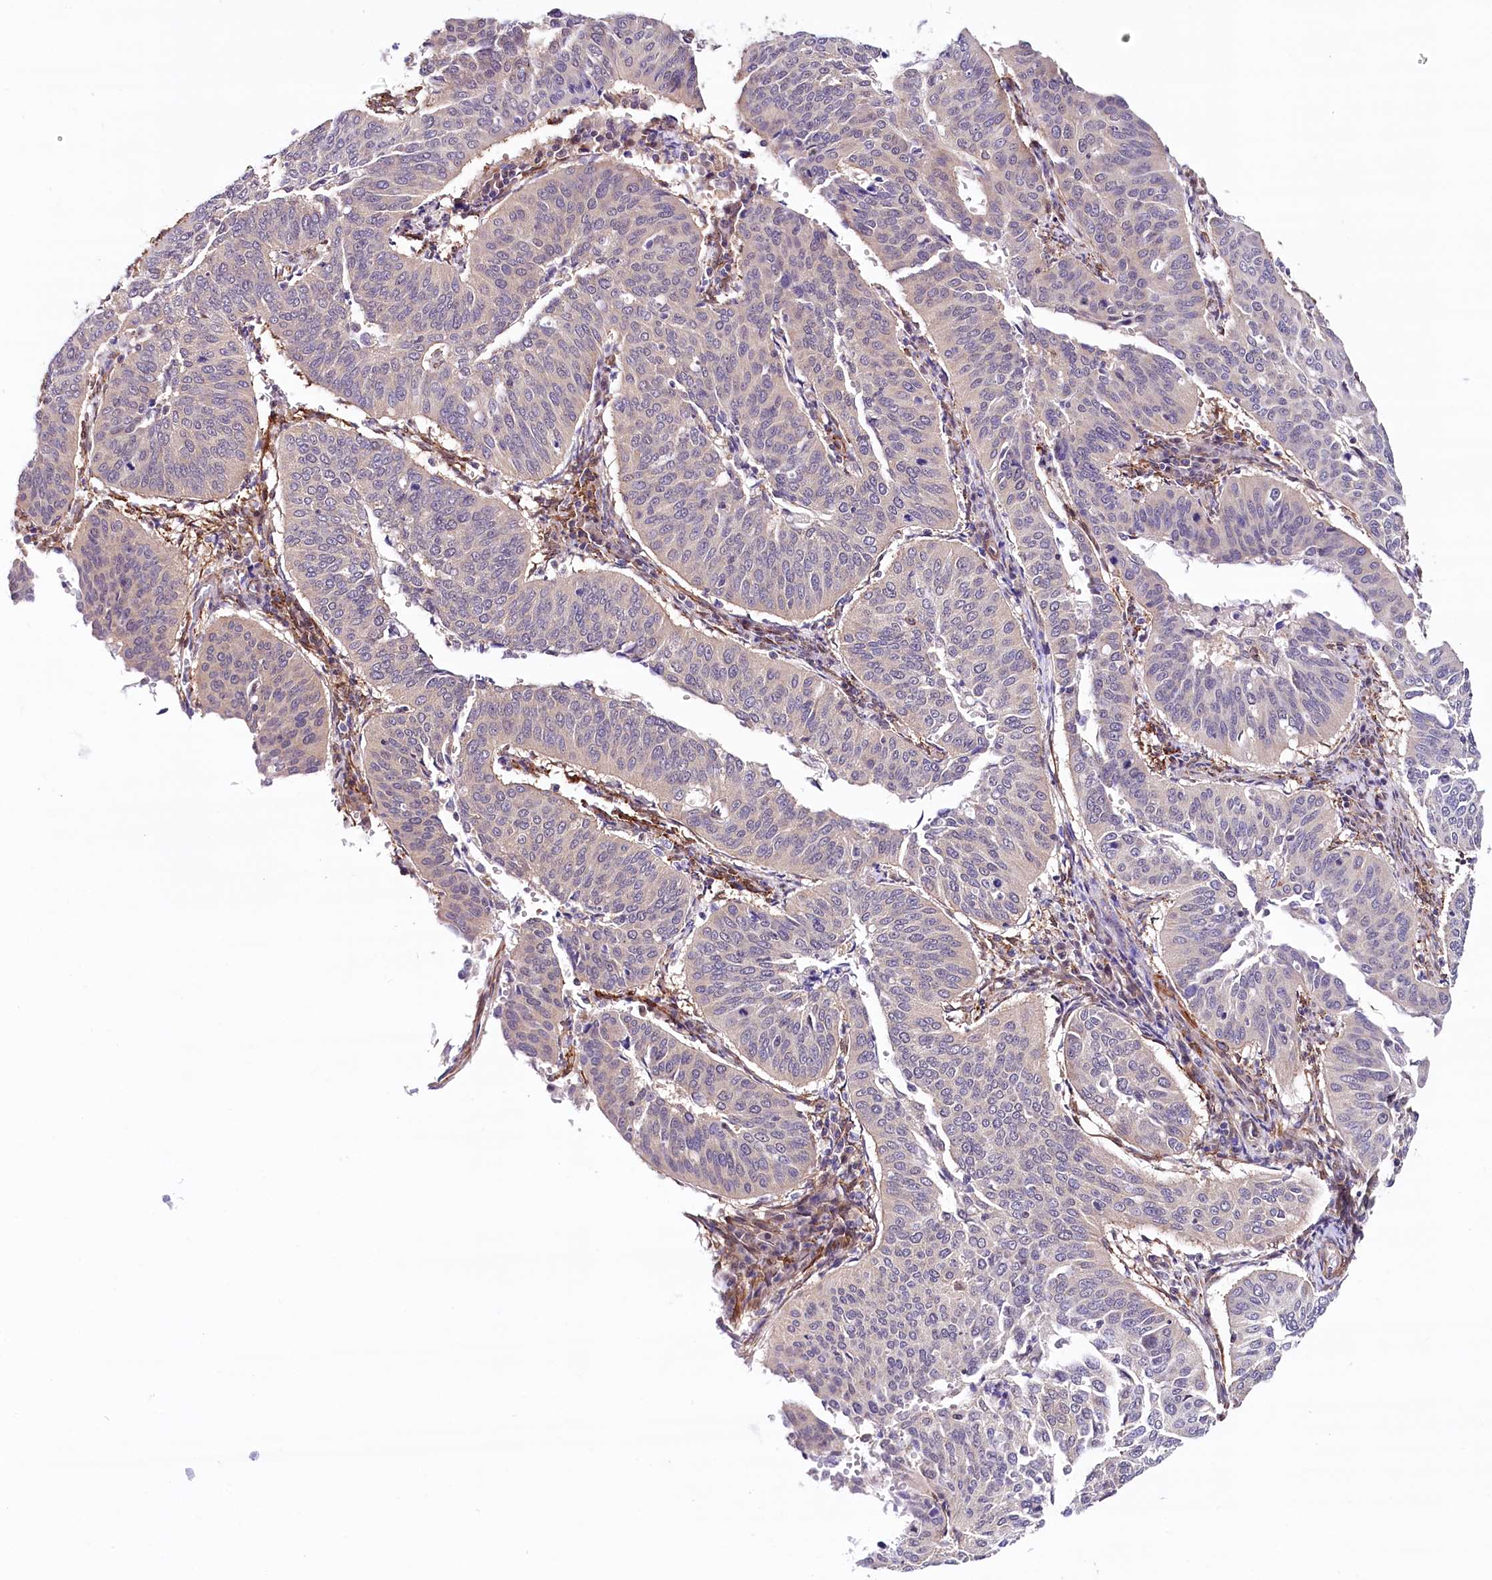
{"staining": {"intensity": "negative", "quantity": "none", "location": "none"}, "tissue": "cervical cancer", "cell_type": "Tumor cells", "image_type": "cancer", "snomed": [{"axis": "morphology", "description": "Normal tissue, NOS"}, {"axis": "morphology", "description": "Squamous cell carcinoma, NOS"}, {"axis": "topography", "description": "Cervix"}], "caption": "Protein analysis of cervical squamous cell carcinoma reveals no significant positivity in tumor cells.", "gene": "PPP2R5B", "patient": {"sex": "female", "age": 39}}